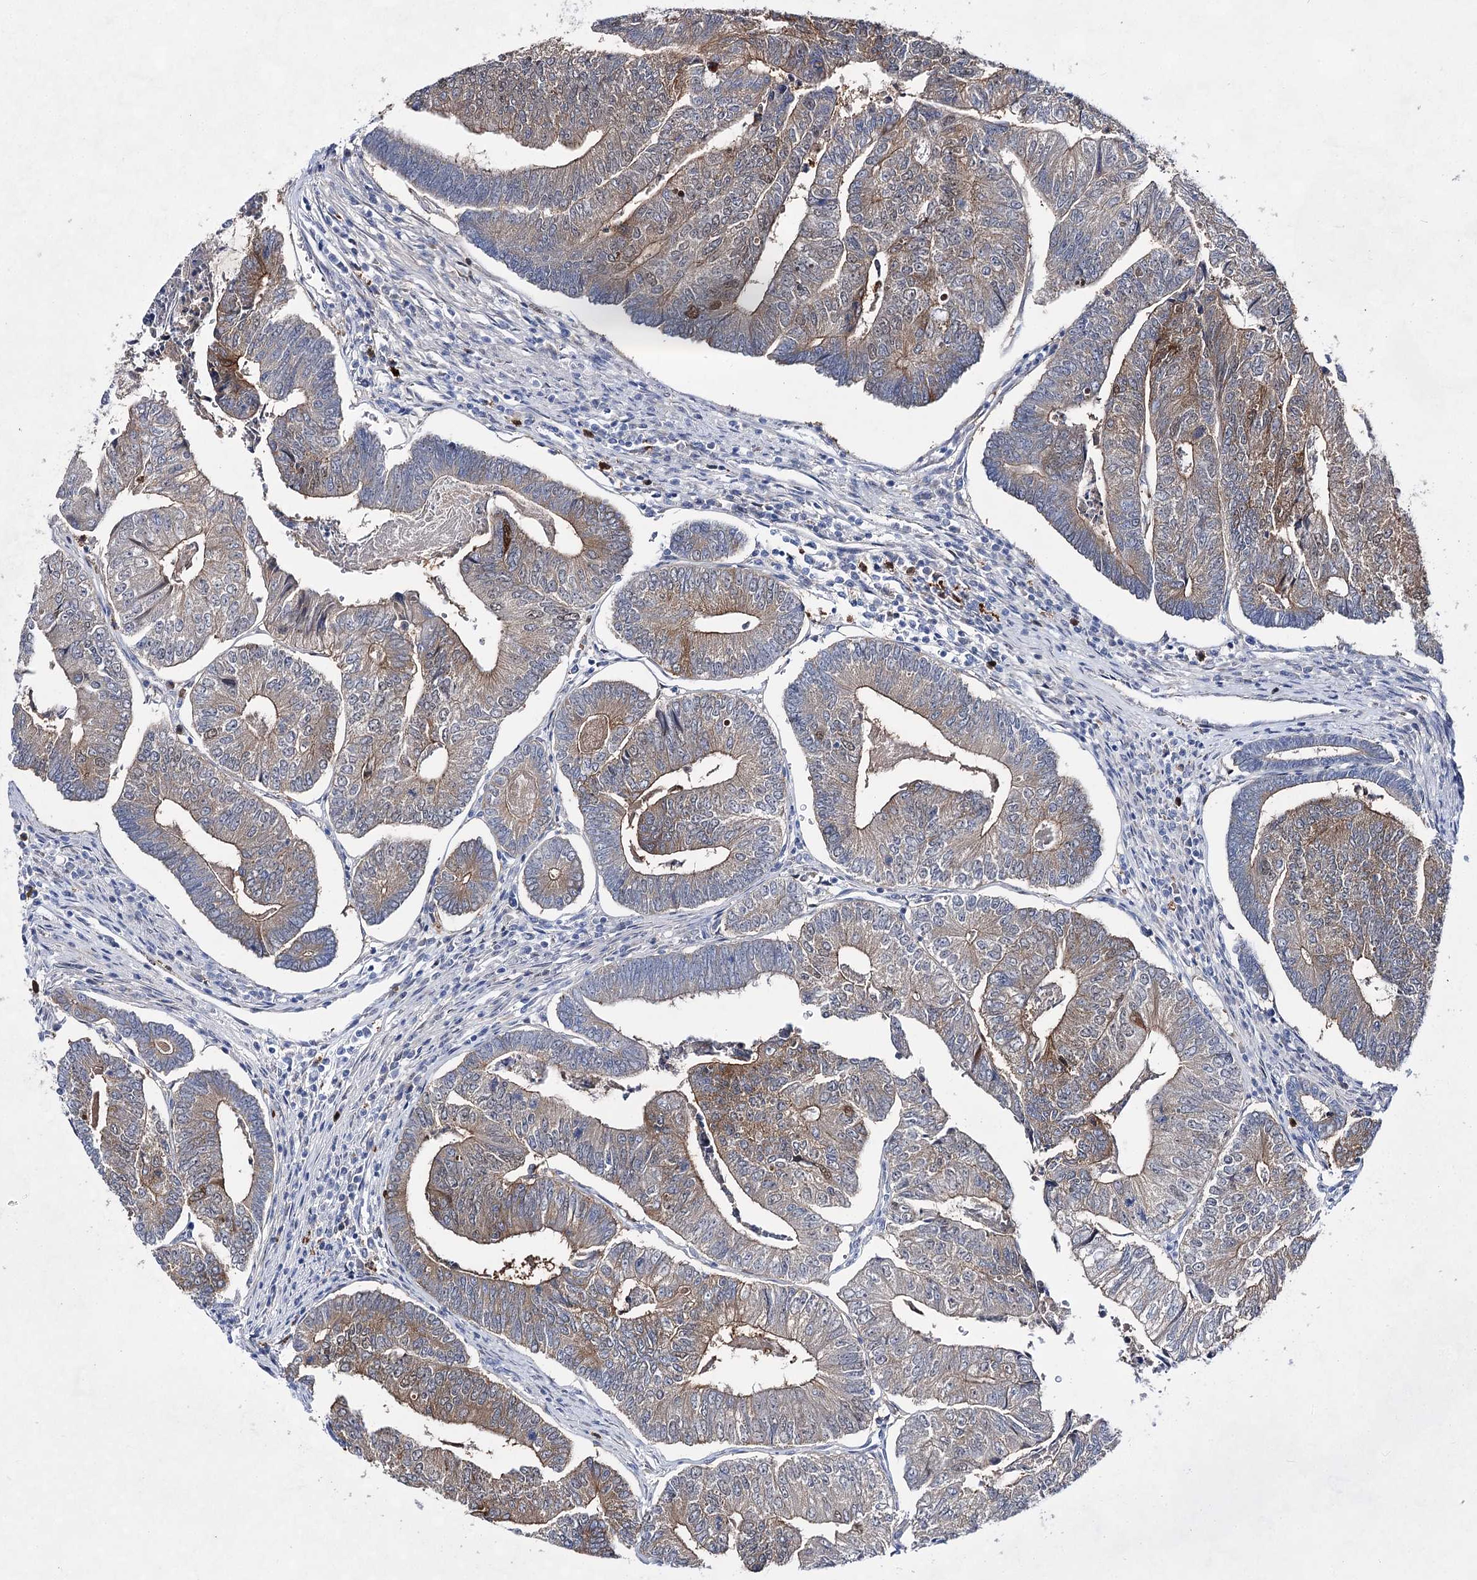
{"staining": {"intensity": "moderate", "quantity": "25%-75%", "location": "cytoplasmic/membranous,nuclear"}, "tissue": "colorectal cancer", "cell_type": "Tumor cells", "image_type": "cancer", "snomed": [{"axis": "morphology", "description": "Adenocarcinoma, NOS"}, {"axis": "topography", "description": "Colon"}], "caption": "A brown stain shows moderate cytoplasmic/membranous and nuclear positivity of a protein in human colorectal adenocarcinoma tumor cells.", "gene": "UGDH", "patient": {"sex": "female", "age": 67}}